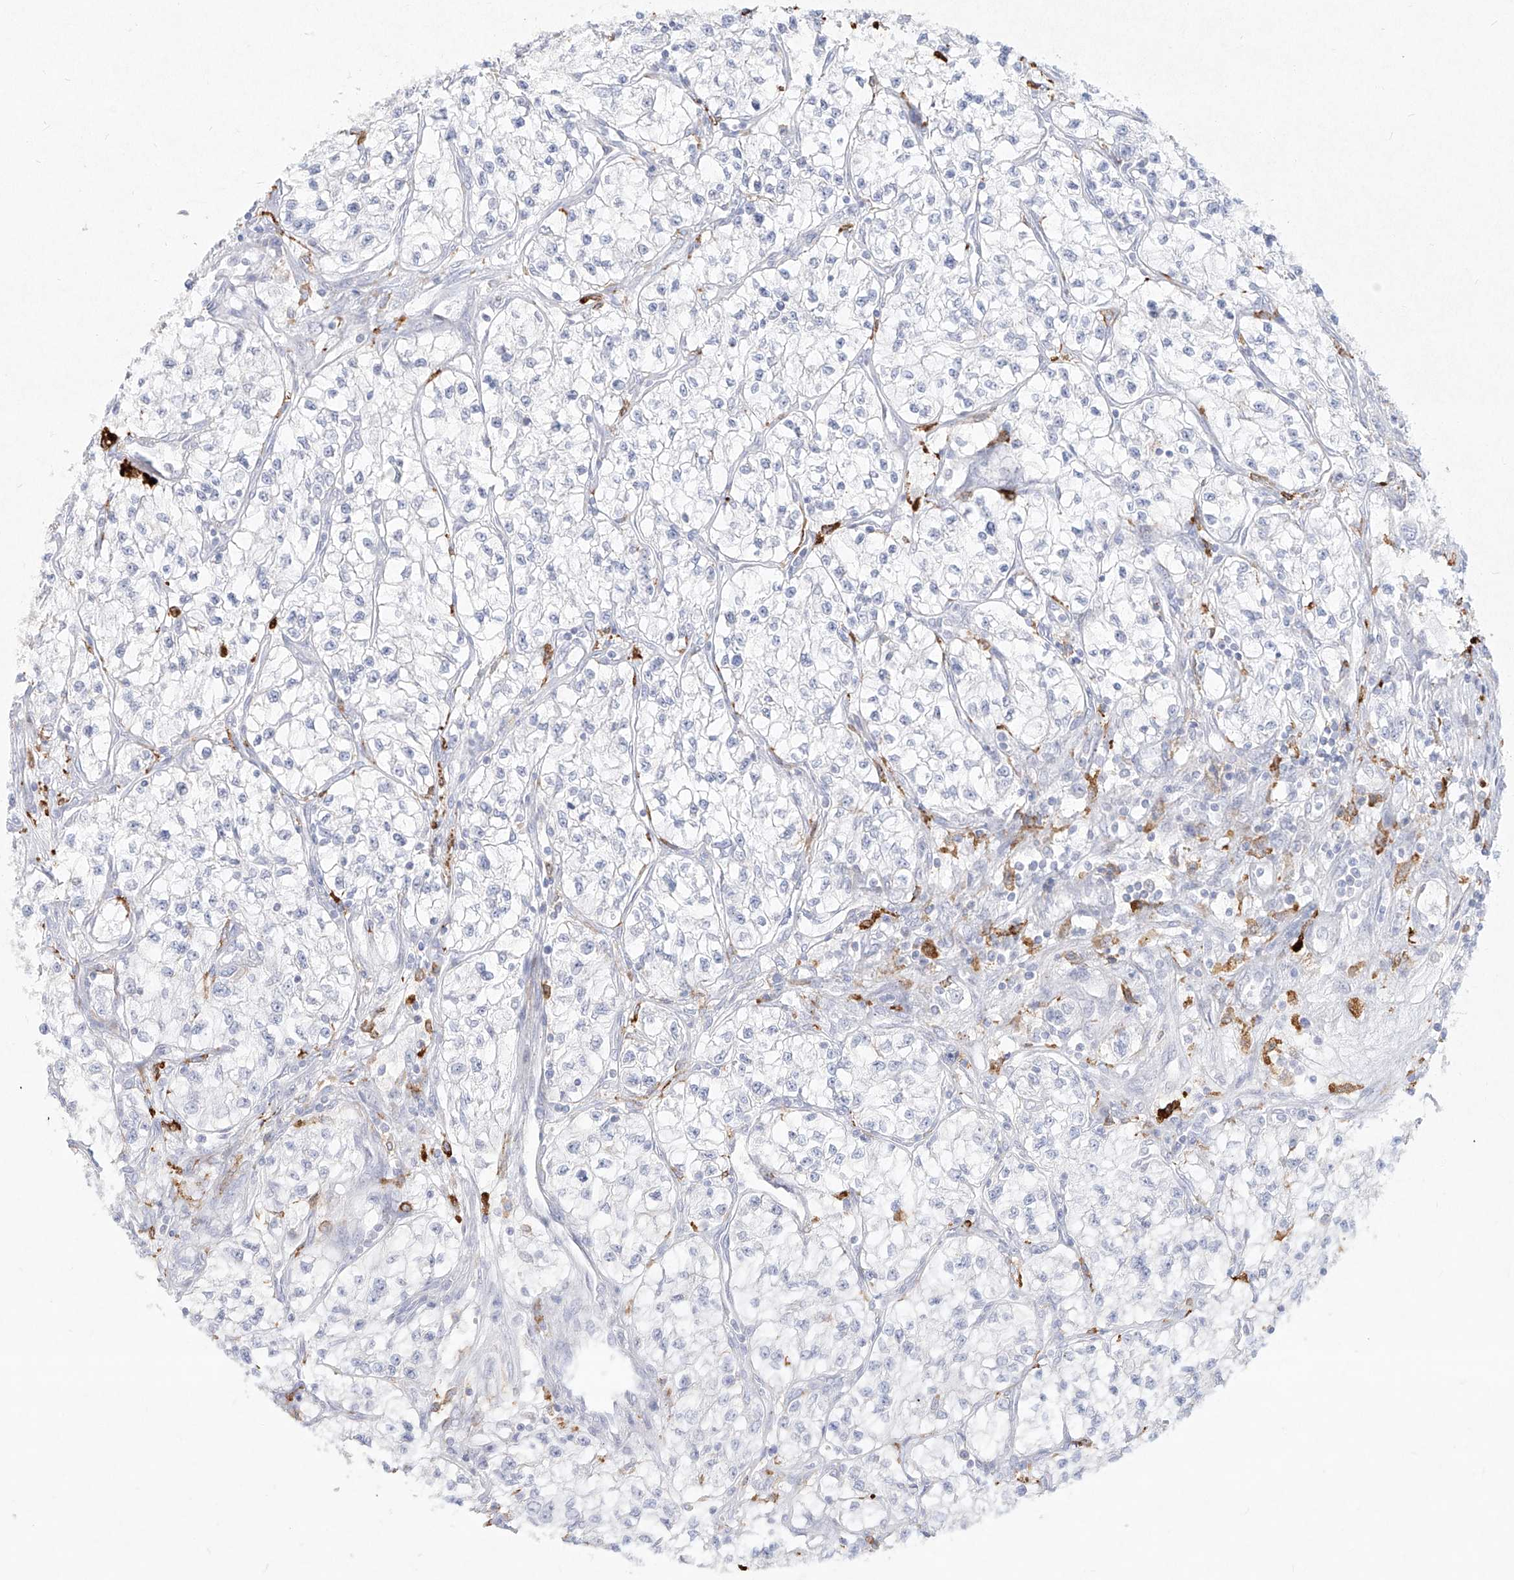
{"staining": {"intensity": "negative", "quantity": "none", "location": "none"}, "tissue": "renal cancer", "cell_type": "Tumor cells", "image_type": "cancer", "snomed": [{"axis": "morphology", "description": "Adenocarcinoma, NOS"}, {"axis": "topography", "description": "Kidney"}], "caption": "The micrograph exhibits no significant expression in tumor cells of adenocarcinoma (renal). The staining was performed using DAB (3,3'-diaminobenzidine) to visualize the protein expression in brown, while the nuclei were stained in blue with hematoxylin (Magnification: 20x).", "gene": "CD209", "patient": {"sex": "female", "age": 57}}